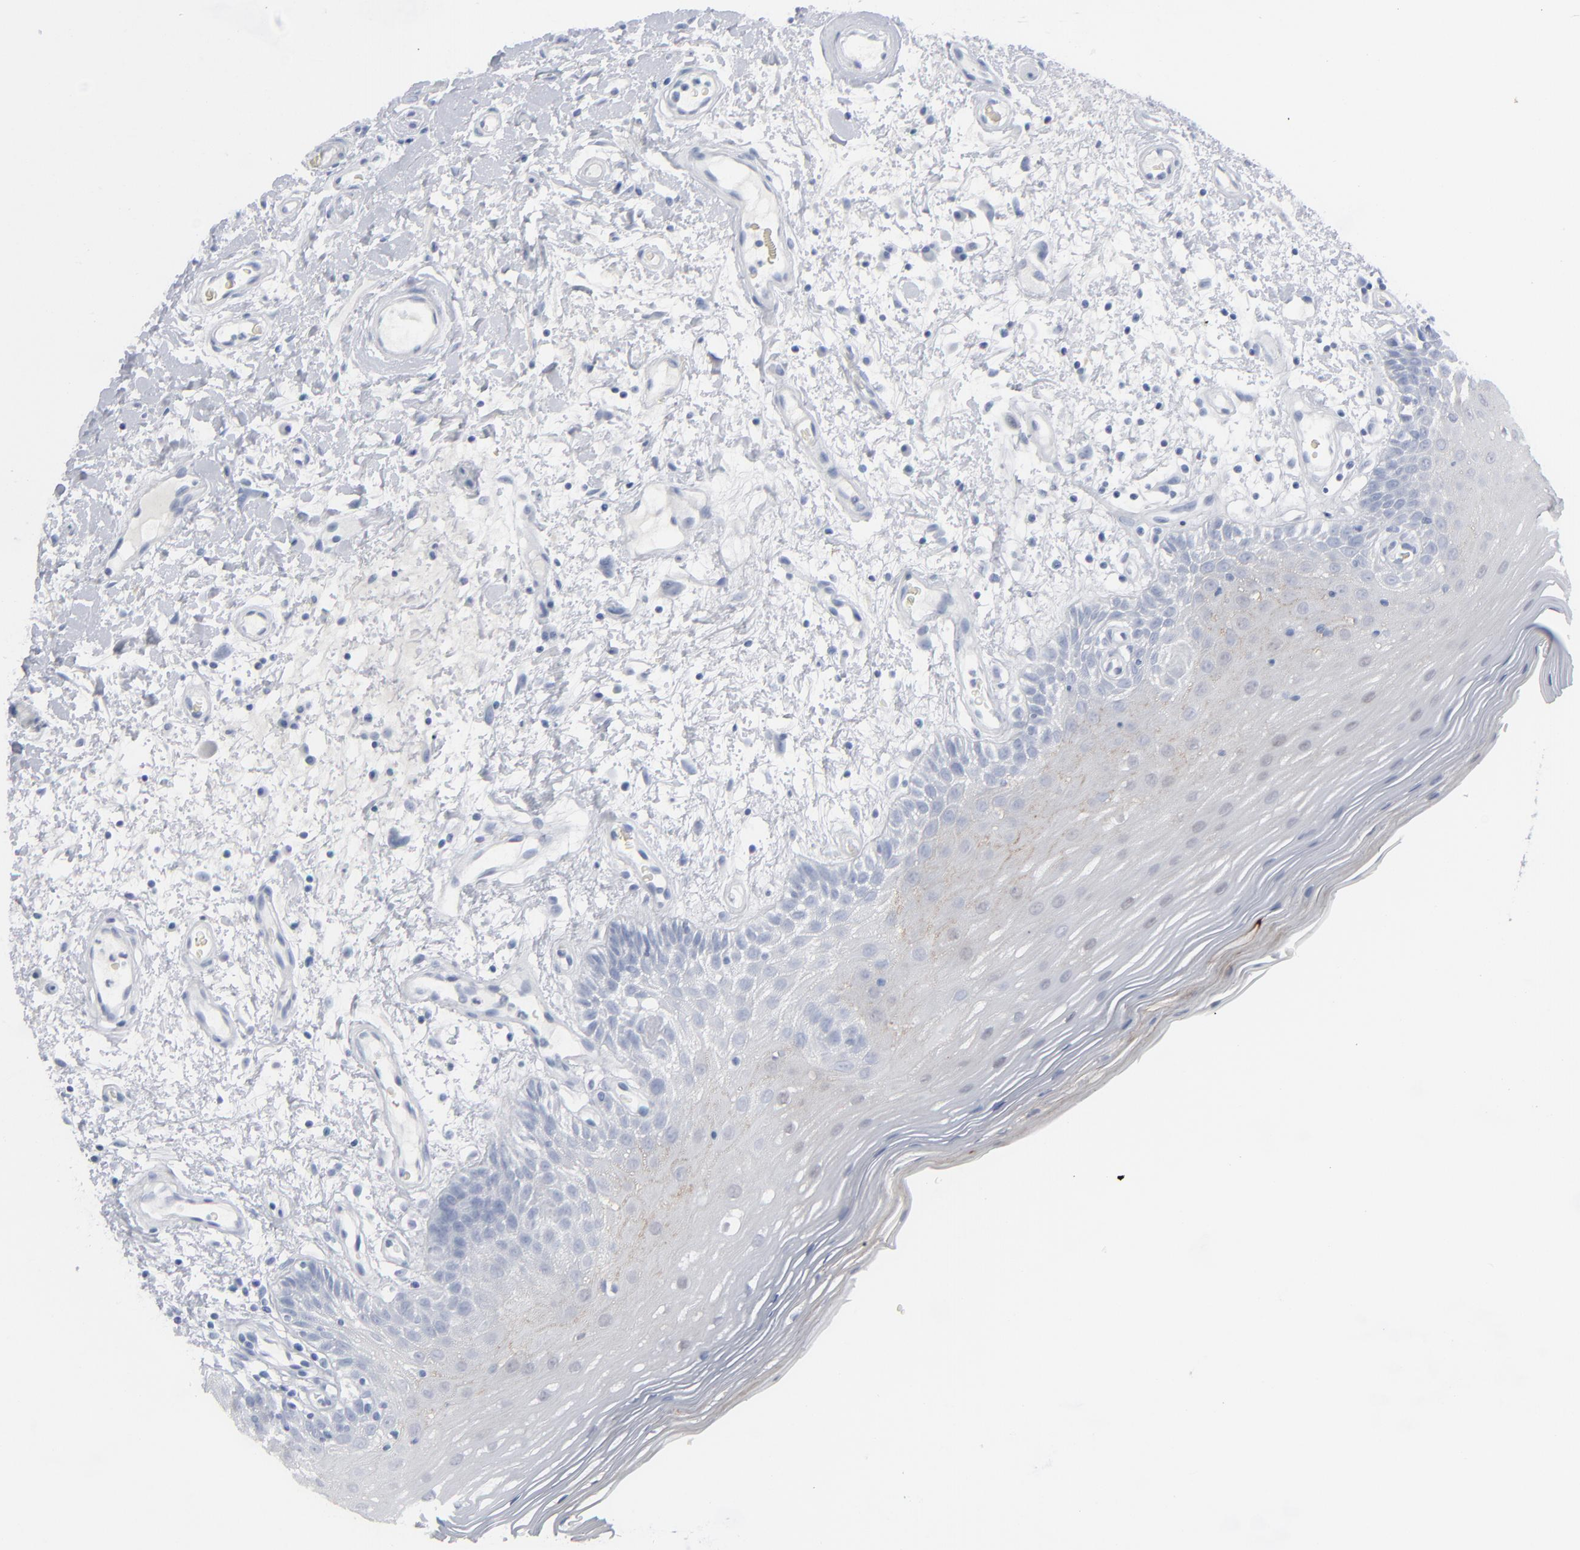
{"staining": {"intensity": "strong", "quantity": "<25%", "location": "cytoplasmic/membranous,nuclear"}, "tissue": "oral mucosa", "cell_type": "Squamous epithelial cells", "image_type": "normal", "snomed": [{"axis": "morphology", "description": "Normal tissue, NOS"}, {"axis": "morphology", "description": "Squamous cell carcinoma, NOS"}, {"axis": "topography", "description": "Skeletal muscle"}, {"axis": "topography", "description": "Oral tissue"}, {"axis": "topography", "description": "Head-Neck"}], "caption": "Squamous epithelial cells display medium levels of strong cytoplasmic/membranous,nuclear positivity in approximately <25% of cells in benign oral mucosa. The staining was performed using DAB (3,3'-diaminobenzidine) to visualize the protein expression in brown, while the nuclei were stained in blue with hematoxylin (Magnification: 20x).", "gene": "MSLN", "patient": {"sex": "male", "age": 71}}